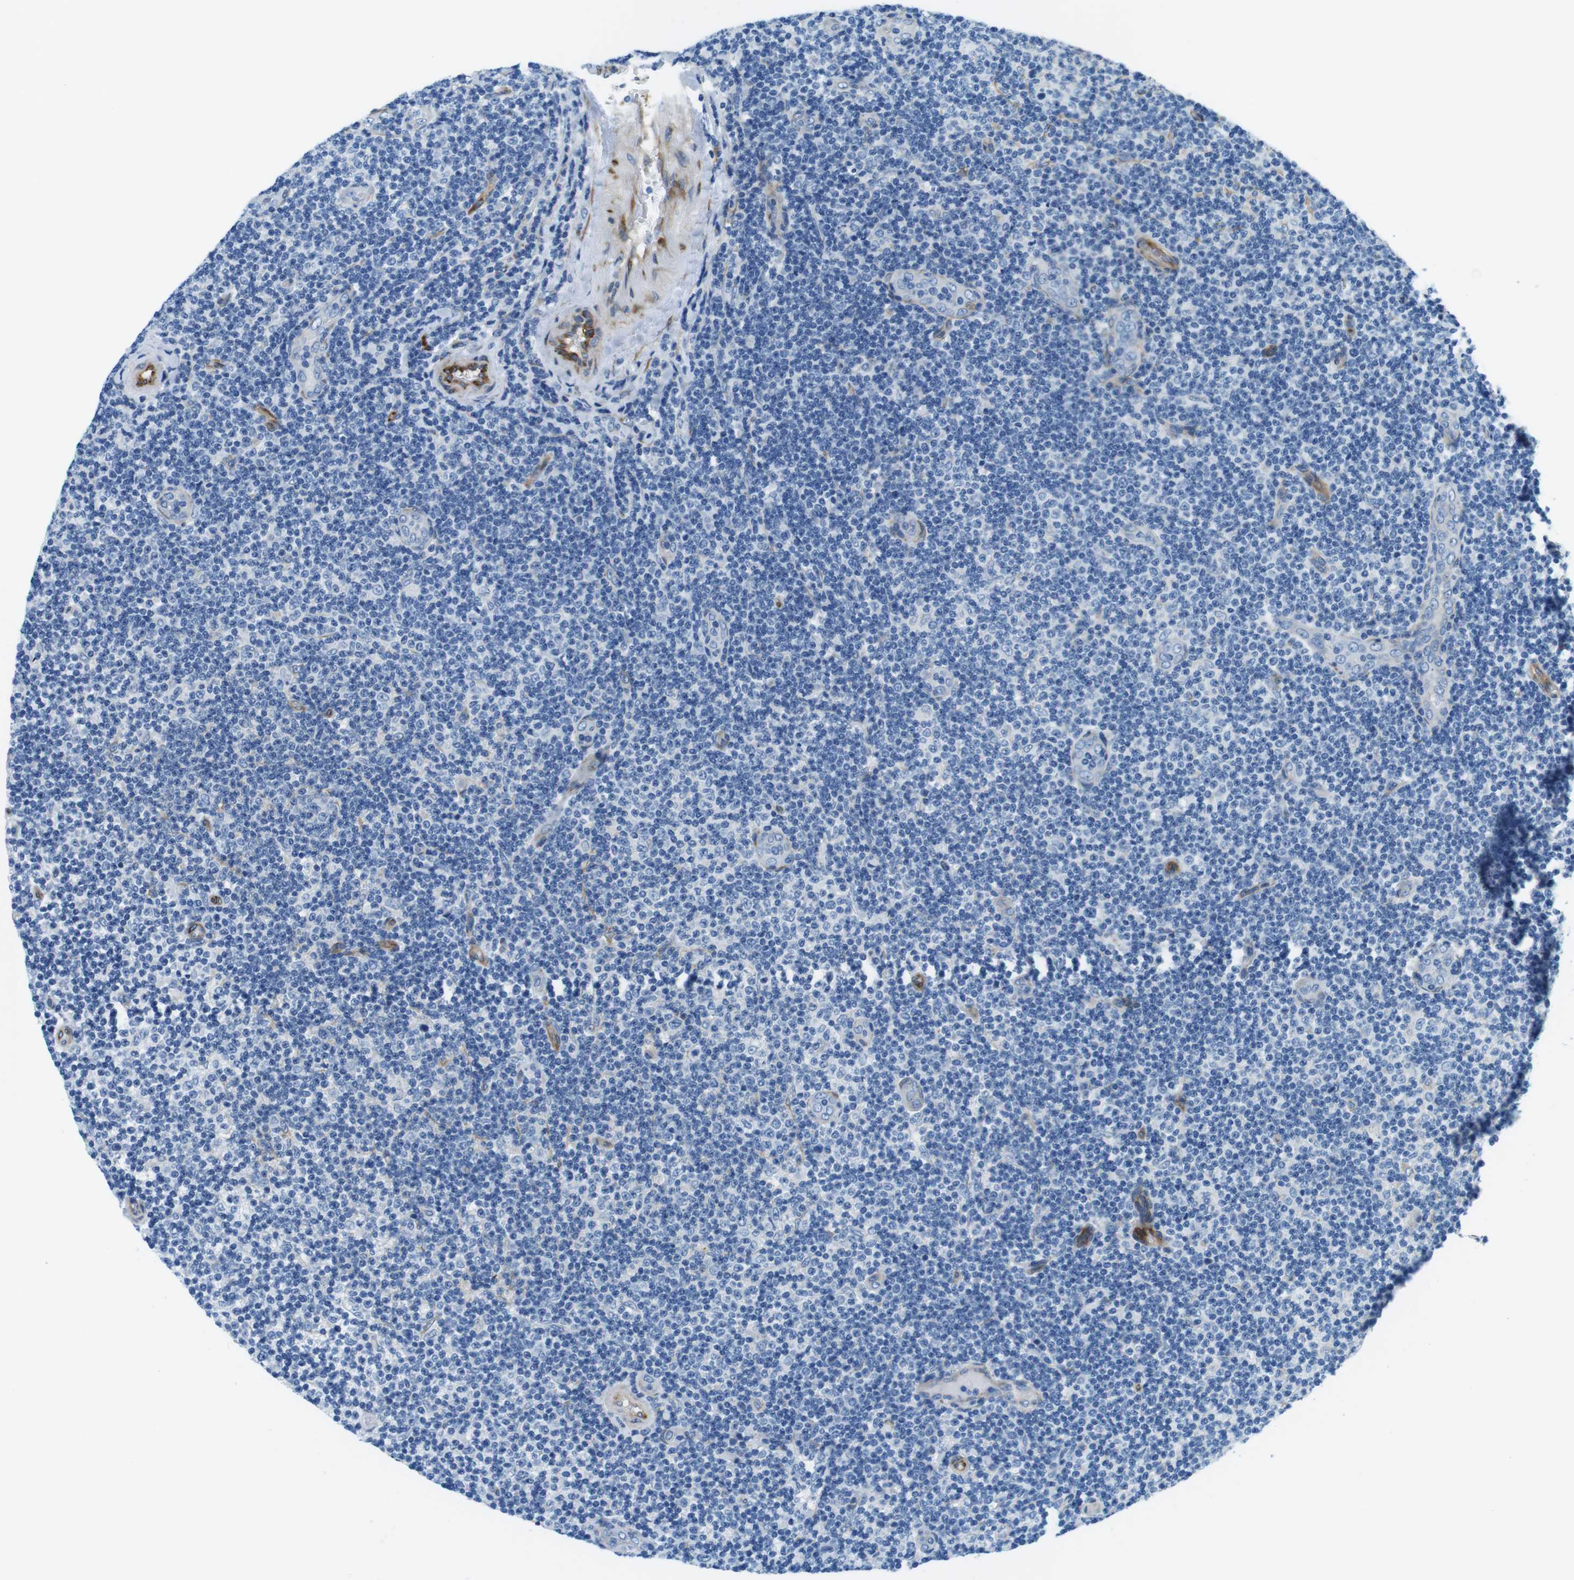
{"staining": {"intensity": "negative", "quantity": "none", "location": "none"}, "tissue": "lymphoma", "cell_type": "Tumor cells", "image_type": "cancer", "snomed": [{"axis": "morphology", "description": "Malignant lymphoma, non-Hodgkin's type, Low grade"}, {"axis": "topography", "description": "Lymph node"}], "caption": "Immunohistochemical staining of low-grade malignant lymphoma, non-Hodgkin's type exhibits no significant staining in tumor cells. The staining is performed using DAB (3,3'-diaminobenzidine) brown chromogen with nuclei counter-stained in using hematoxylin.", "gene": "EMP2", "patient": {"sex": "male", "age": 83}}